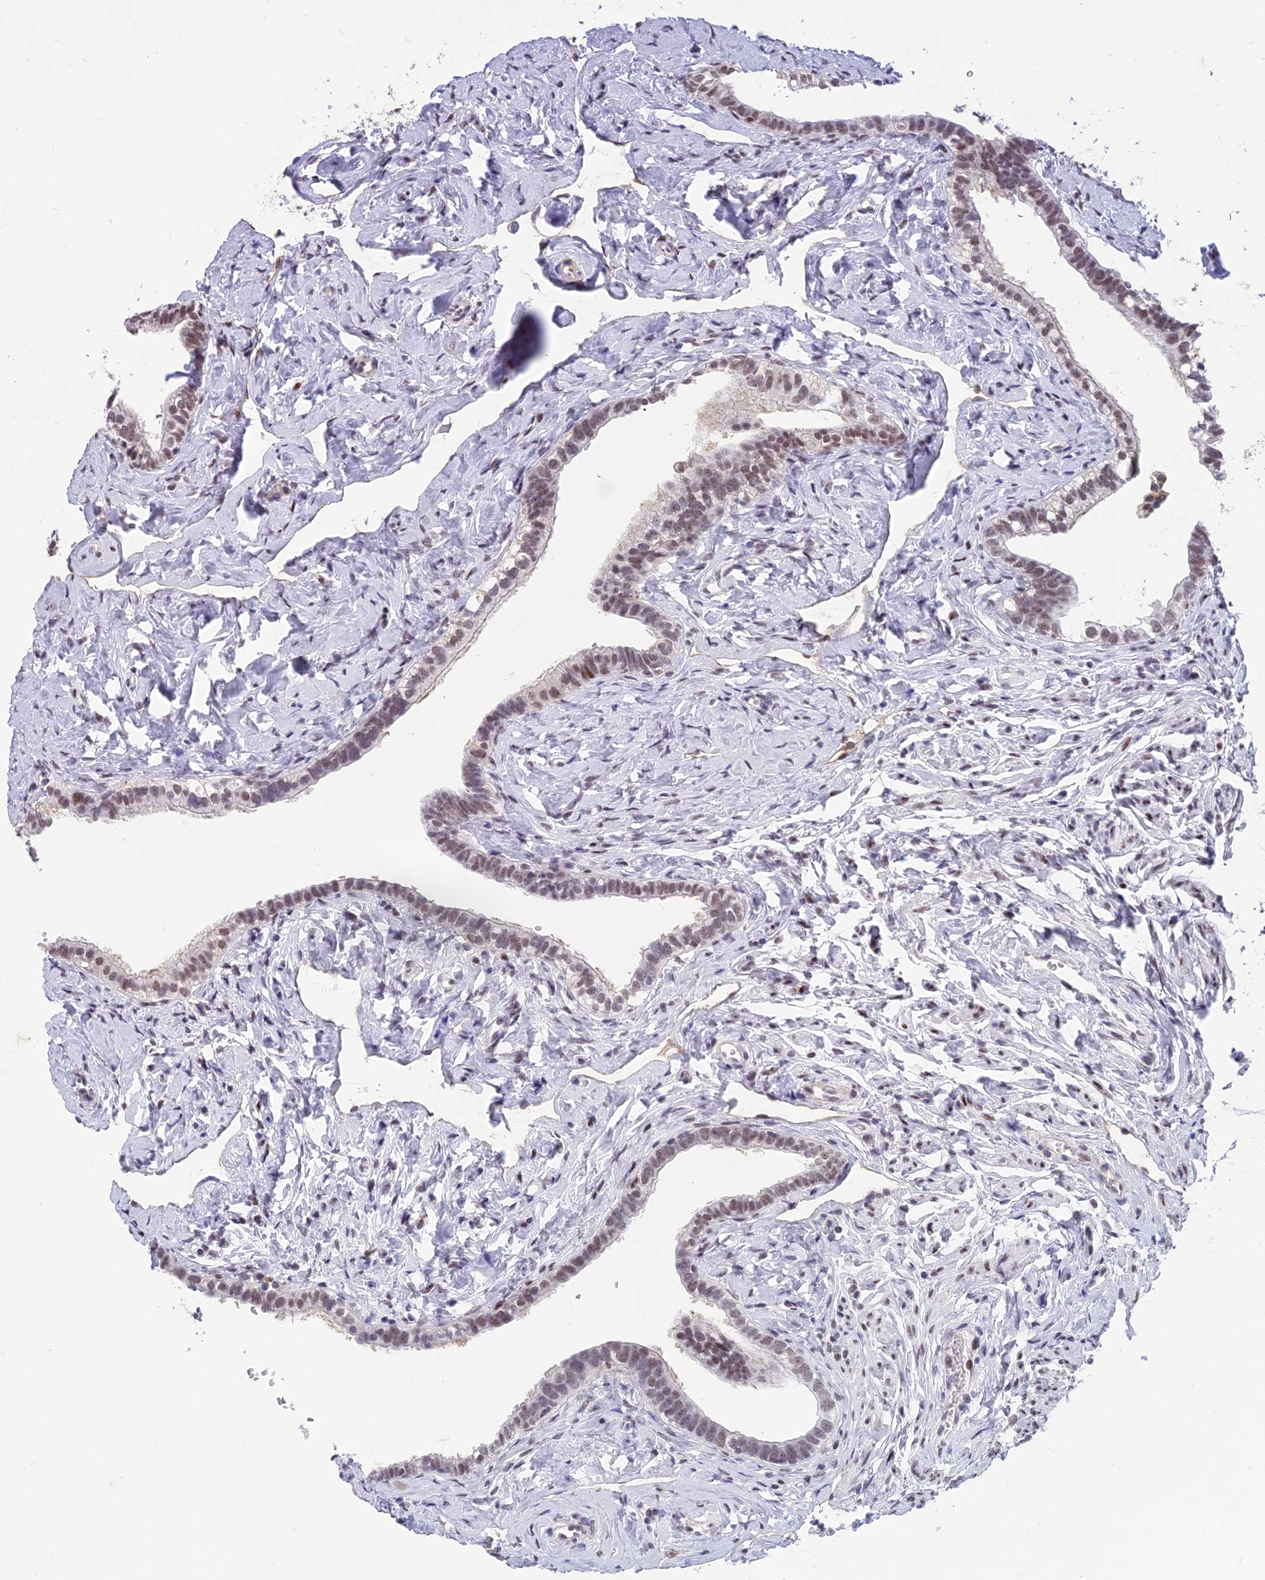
{"staining": {"intensity": "moderate", "quantity": ">75%", "location": "nuclear"}, "tissue": "fallopian tube", "cell_type": "Glandular cells", "image_type": "normal", "snomed": [{"axis": "morphology", "description": "Normal tissue, NOS"}, {"axis": "topography", "description": "Fallopian tube"}], "caption": "Immunohistochemistry (IHC) of normal human fallopian tube reveals medium levels of moderate nuclear staining in approximately >75% of glandular cells. The staining was performed using DAB (3,3'-diaminobenzidine), with brown indicating positive protein expression. Nuclei are stained blue with hematoxylin.", "gene": "RANBP3", "patient": {"sex": "female", "age": 66}}